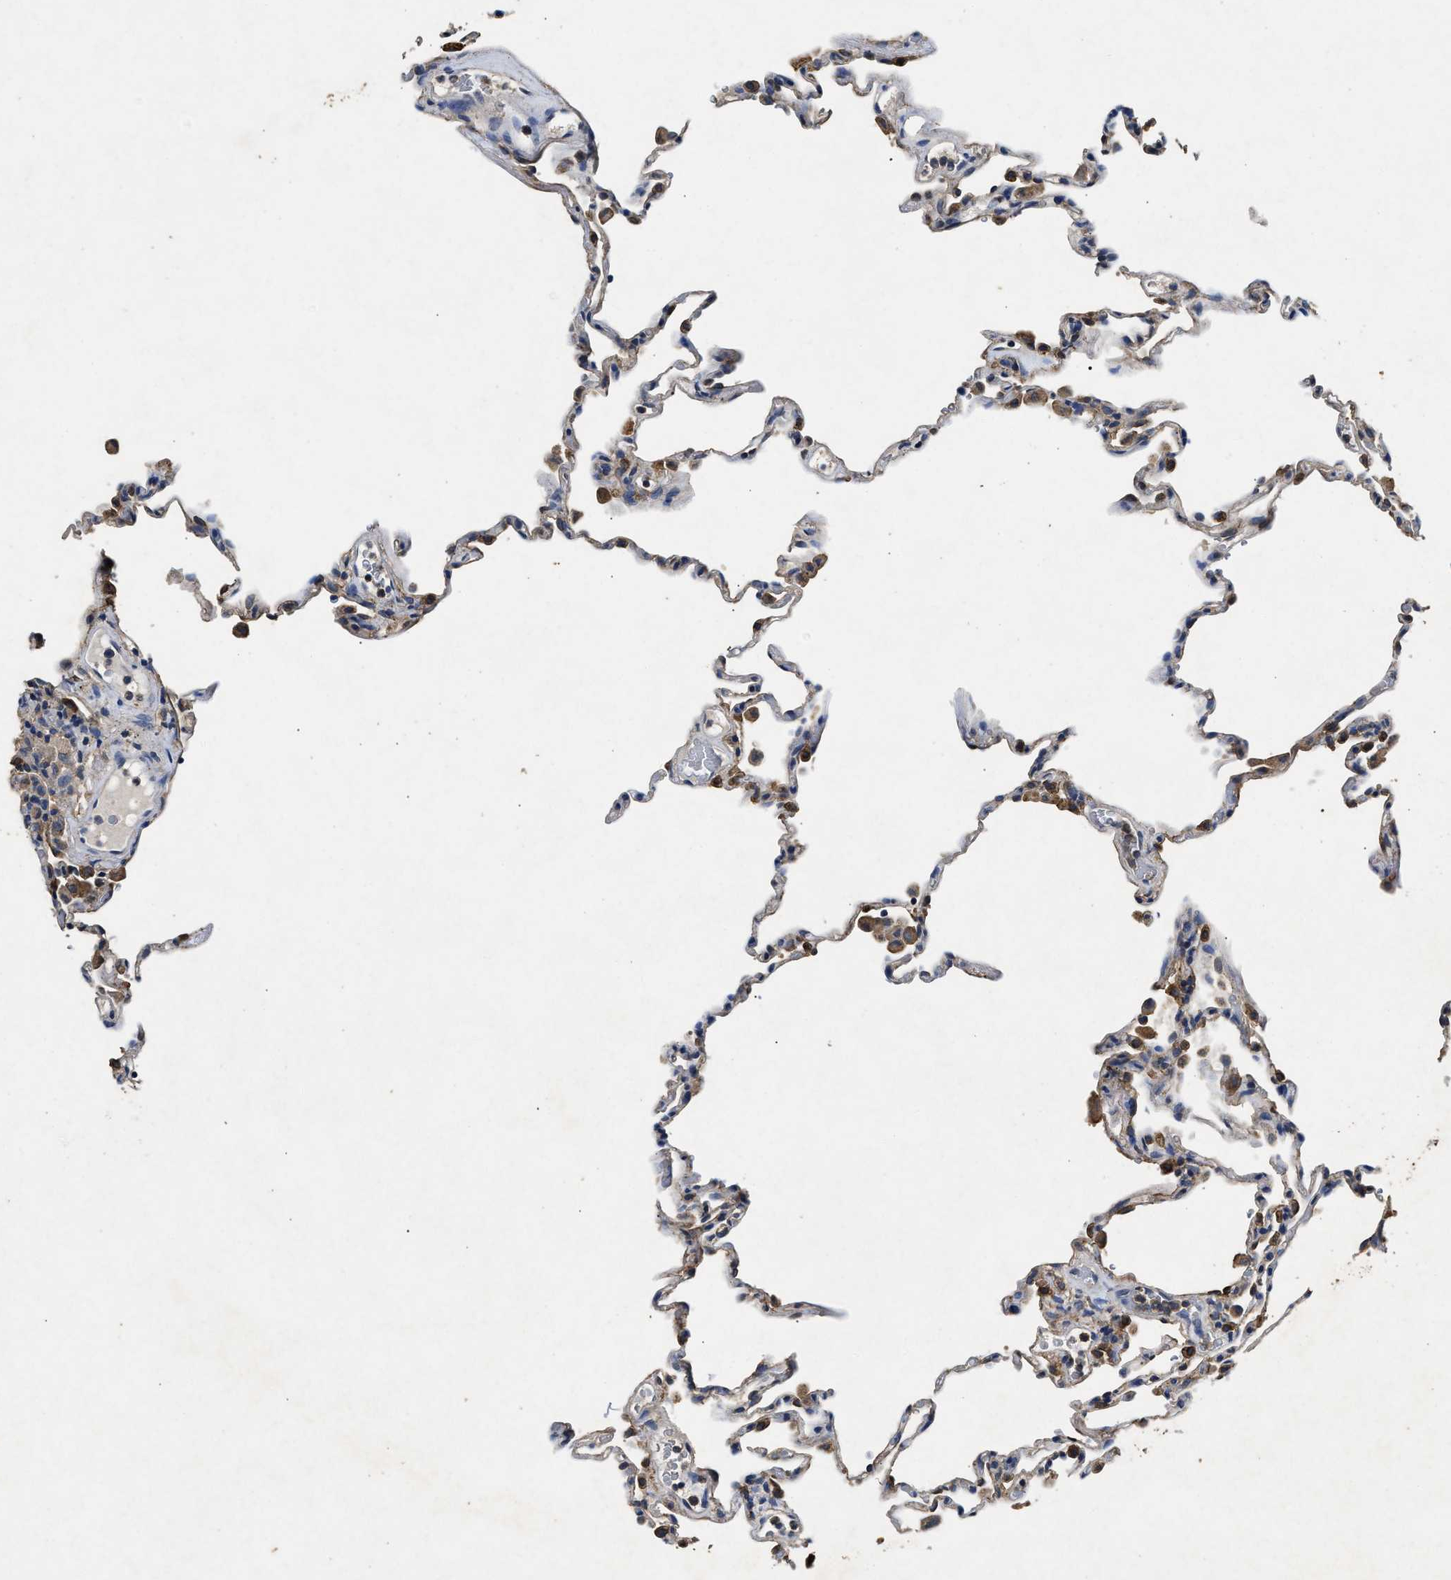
{"staining": {"intensity": "strong", "quantity": "25%-75%", "location": "cytoplasmic/membranous"}, "tissue": "lung", "cell_type": "Alveolar cells", "image_type": "normal", "snomed": [{"axis": "morphology", "description": "Normal tissue, NOS"}, {"axis": "topography", "description": "Lung"}], "caption": "An IHC histopathology image of unremarkable tissue is shown. Protein staining in brown shows strong cytoplasmic/membranous positivity in lung within alveolar cells.", "gene": "CTNNA1", "patient": {"sex": "male", "age": 59}}